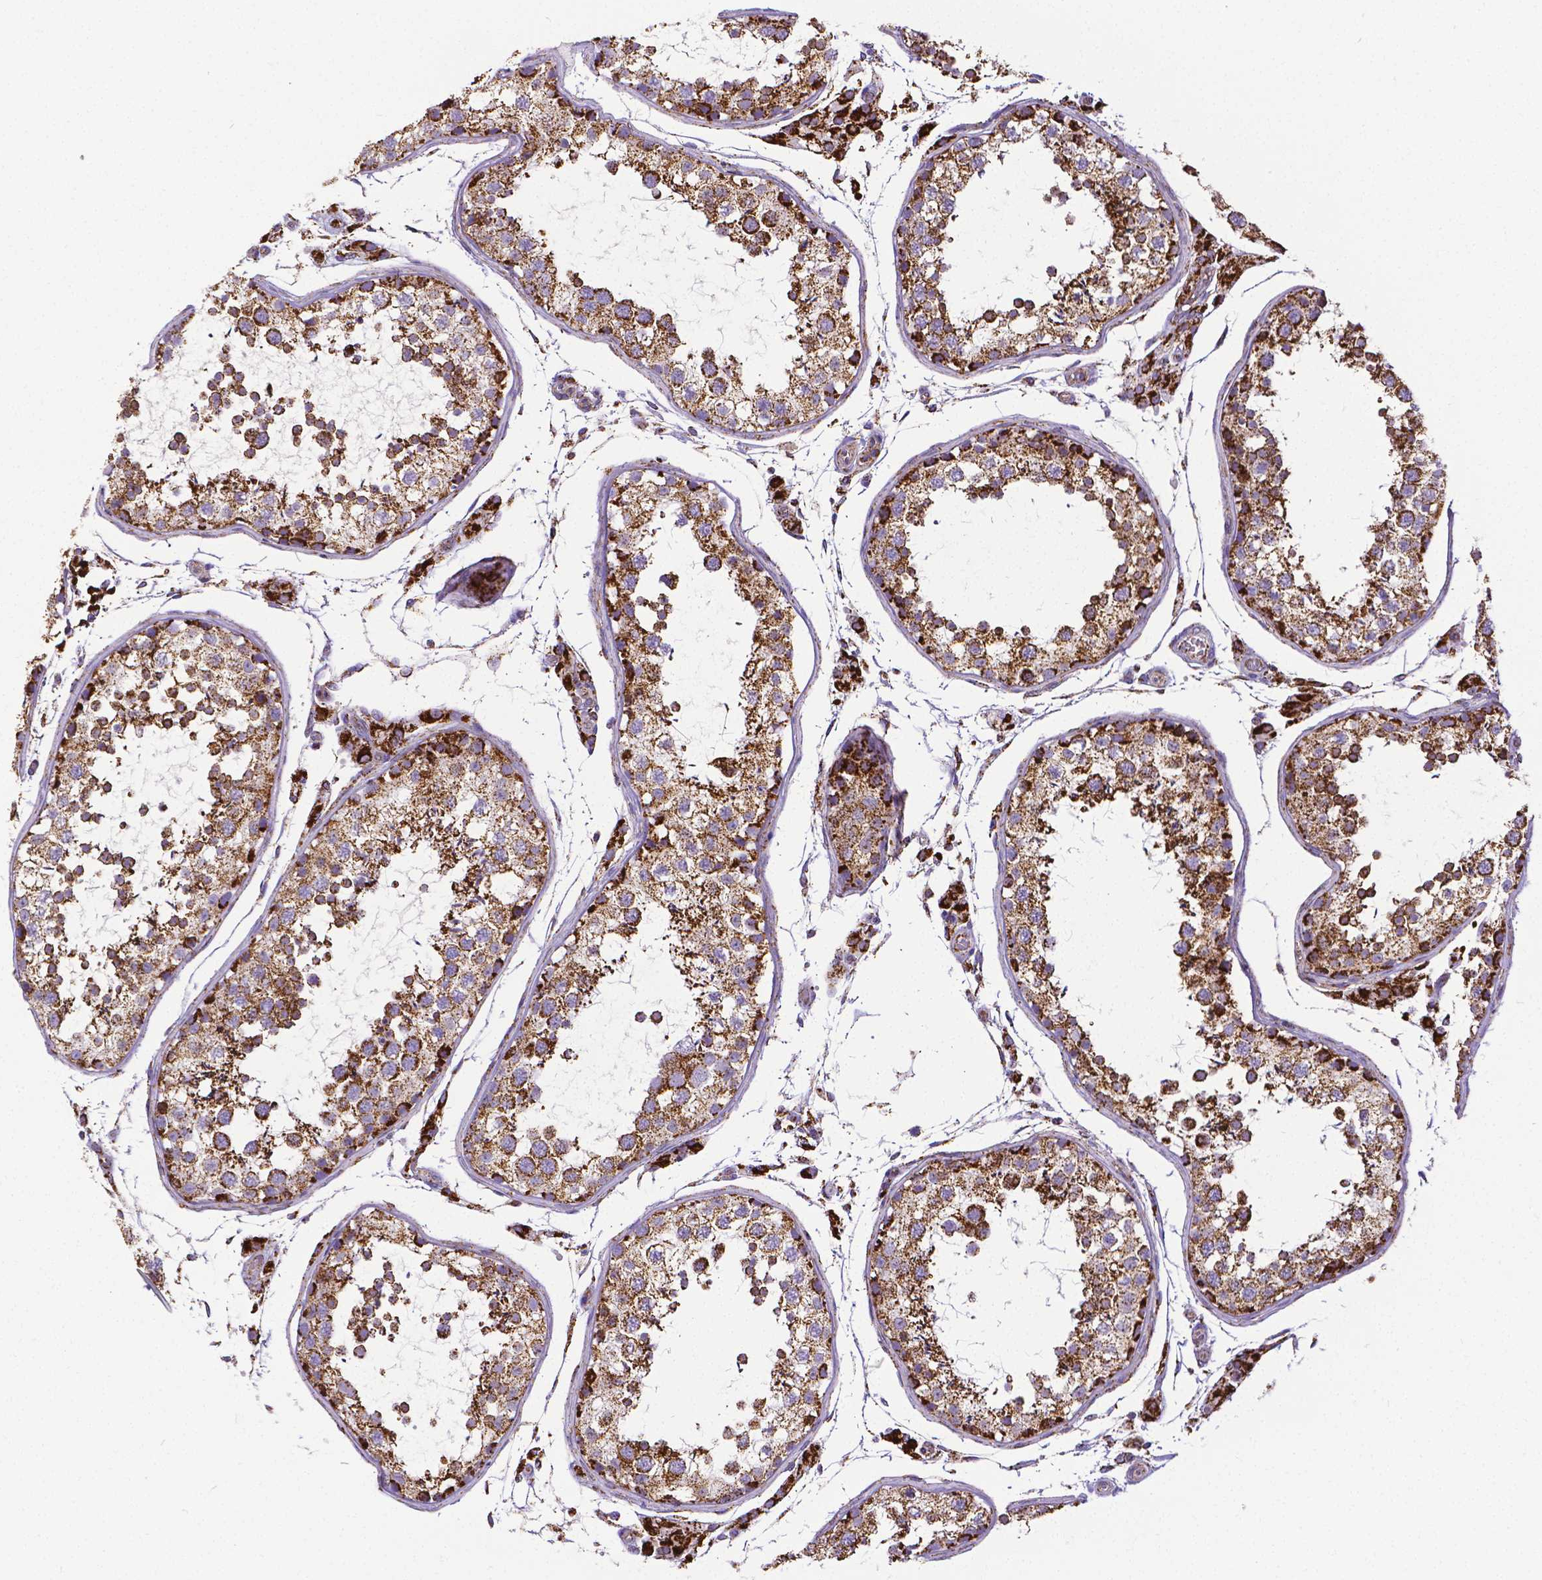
{"staining": {"intensity": "strong", "quantity": ">75%", "location": "cytoplasmic/membranous"}, "tissue": "testis", "cell_type": "Cells in seminiferous ducts", "image_type": "normal", "snomed": [{"axis": "morphology", "description": "Normal tissue, NOS"}, {"axis": "topography", "description": "Testis"}], "caption": "Immunohistochemical staining of benign human testis demonstrates strong cytoplasmic/membranous protein expression in about >75% of cells in seminiferous ducts. Nuclei are stained in blue.", "gene": "MACC1", "patient": {"sex": "male", "age": 29}}